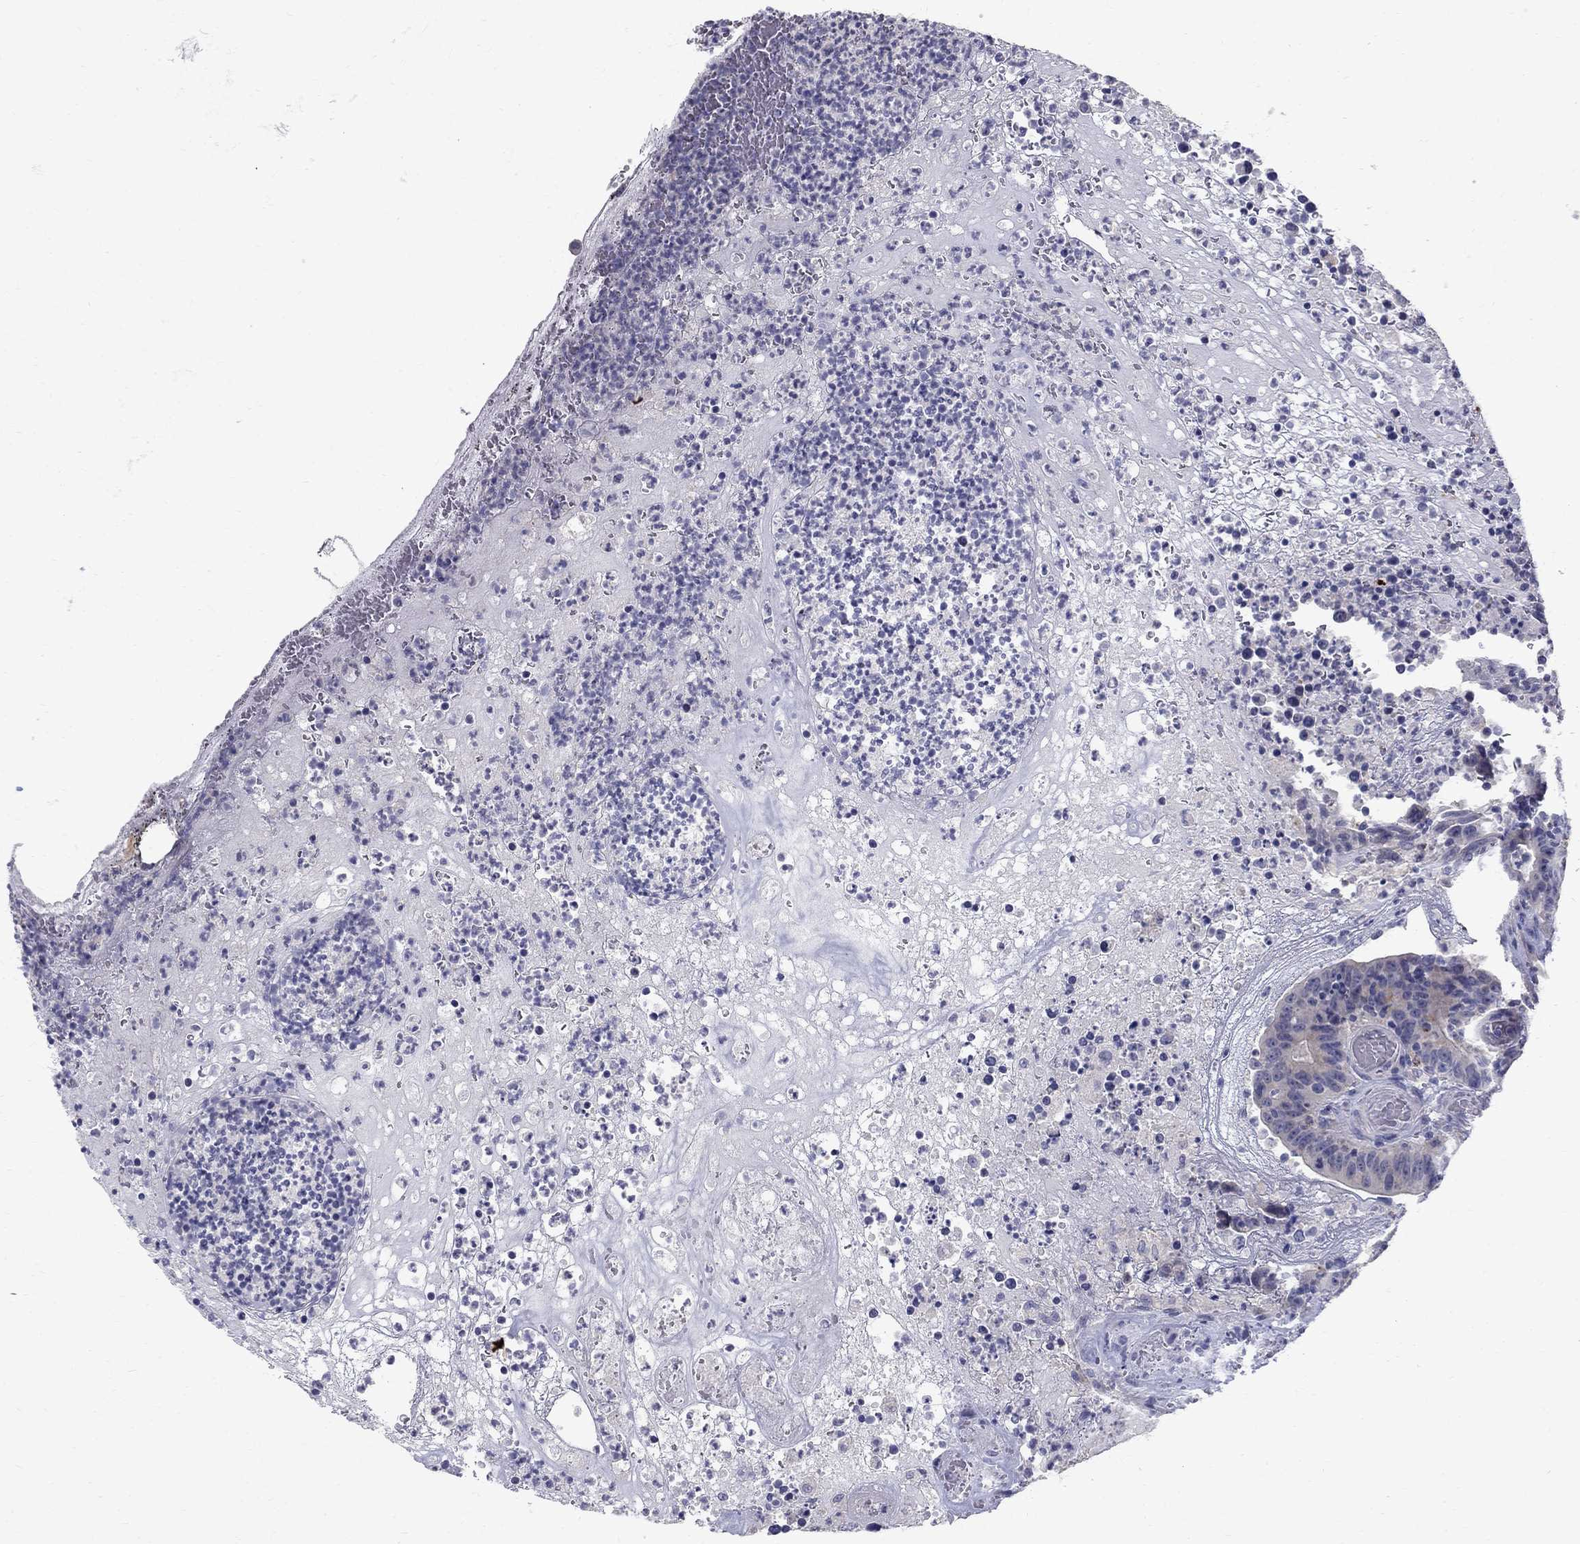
{"staining": {"intensity": "negative", "quantity": "none", "location": "none"}, "tissue": "colorectal cancer", "cell_type": "Tumor cells", "image_type": "cancer", "snomed": [{"axis": "morphology", "description": "Adenocarcinoma, NOS"}, {"axis": "topography", "description": "Colon"}], "caption": "An image of colorectal adenocarcinoma stained for a protein demonstrates no brown staining in tumor cells.", "gene": "TP53TG5", "patient": {"sex": "female", "age": 75}}